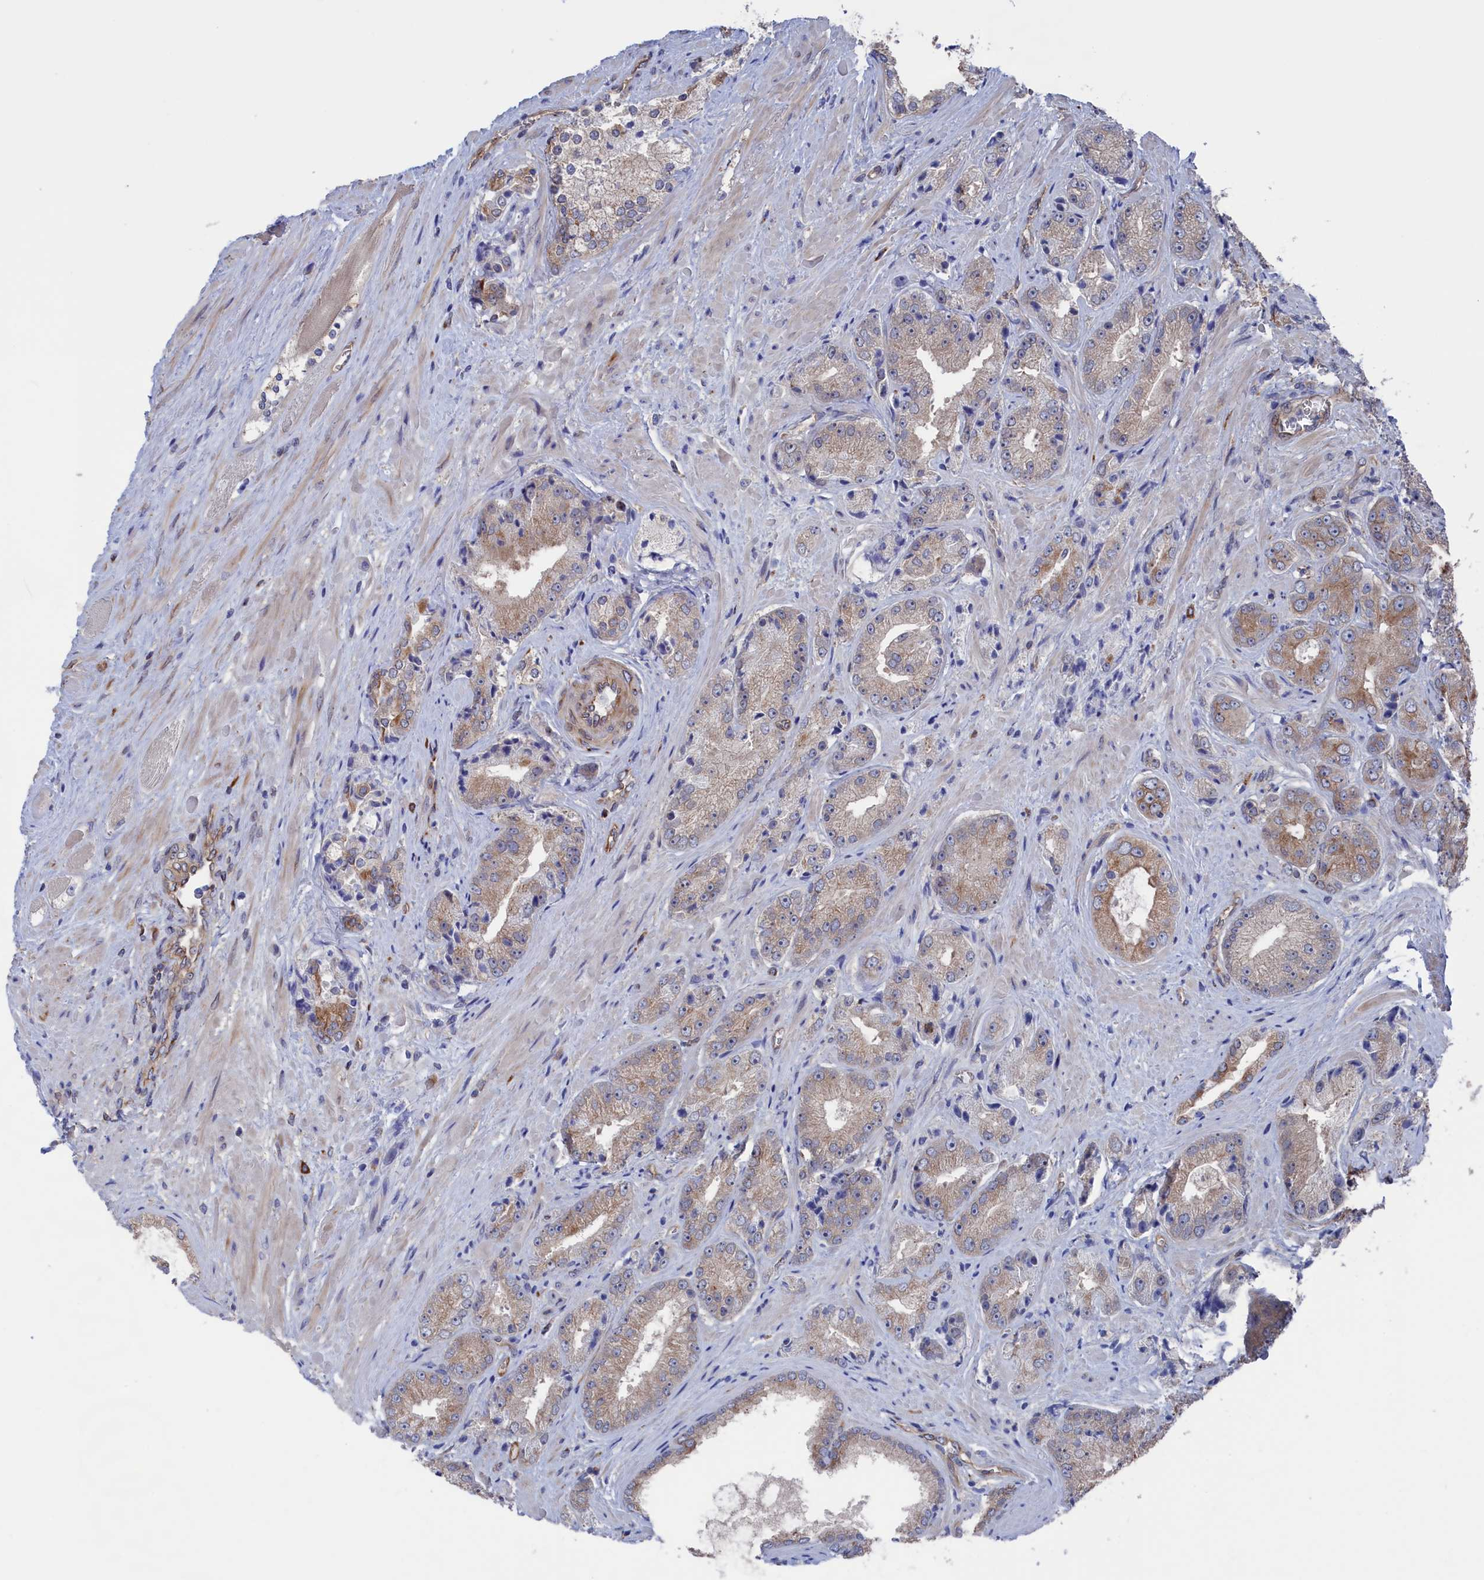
{"staining": {"intensity": "weak", "quantity": "25%-75%", "location": "cytoplasmic/membranous"}, "tissue": "prostate cancer", "cell_type": "Tumor cells", "image_type": "cancer", "snomed": [{"axis": "morphology", "description": "Adenocarcinoma, High grade"}, {"axis": "topography", "description": "Prostate"}], "caption": "Immunohistochemical staining of high-grade adenocarcinoma (prostate) reveals low levels of weak cytoplasmic/membranous protein expression in approximately 25%-75% of tumor cells.", "gene": "NUTF2", "patient": {"sex": "male", "age": 71}}